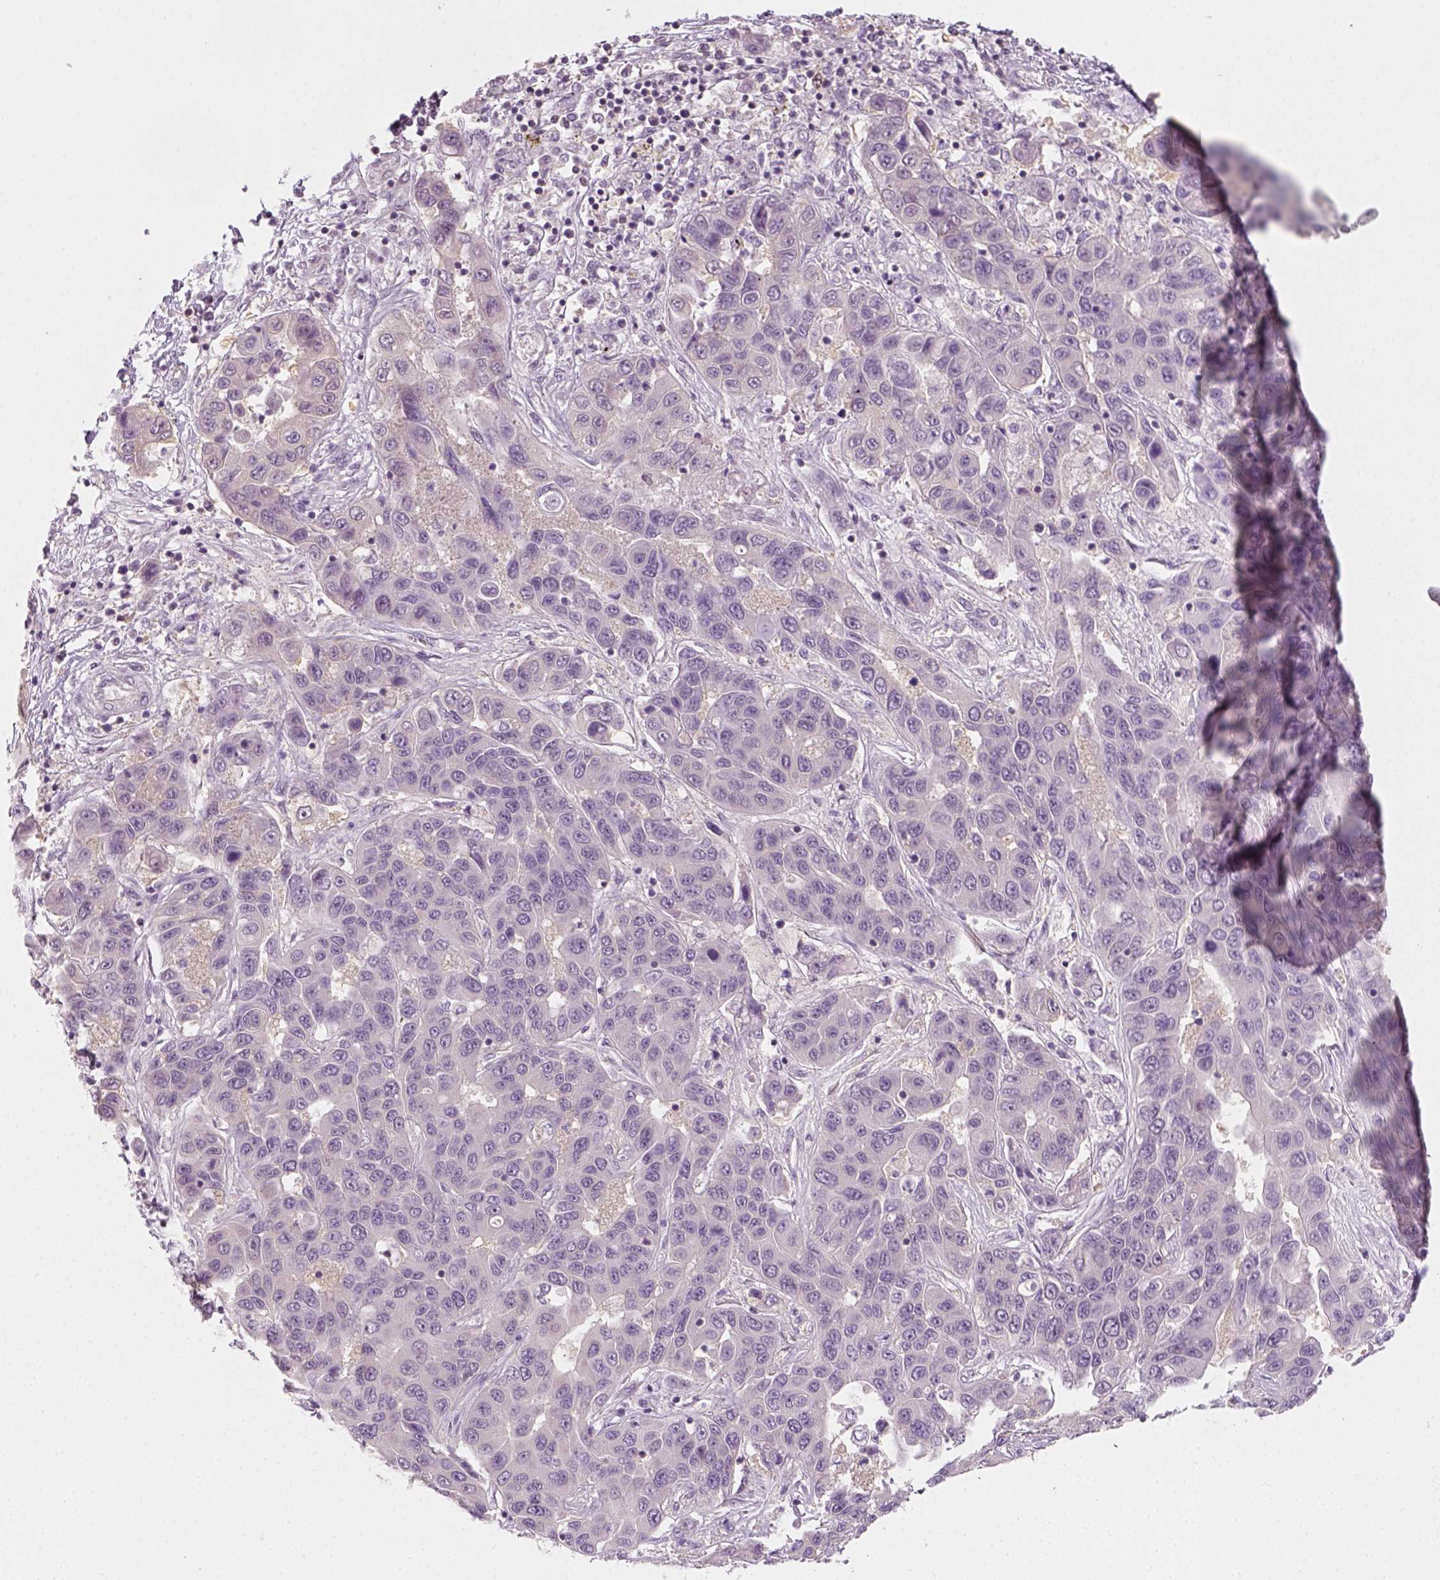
{"staining": {"intensity": "negative", "quantity": "none", "location": "none"}, "tissue": "liver cancer", "cell_type": "Tumor cells", "image_type": "cancer", "snomed": [{"axis": "morphology", "description": "Cholangiocarcinoma"}, {"axis": "topography", "description": "Liver"}], "caption": "Immunohistochemical staining of human liver cholangiocarcinoma reveals no significant staining in tumor cells.", "gene": "EPHB1", "patient": {"sex": "female", "age": 52}}